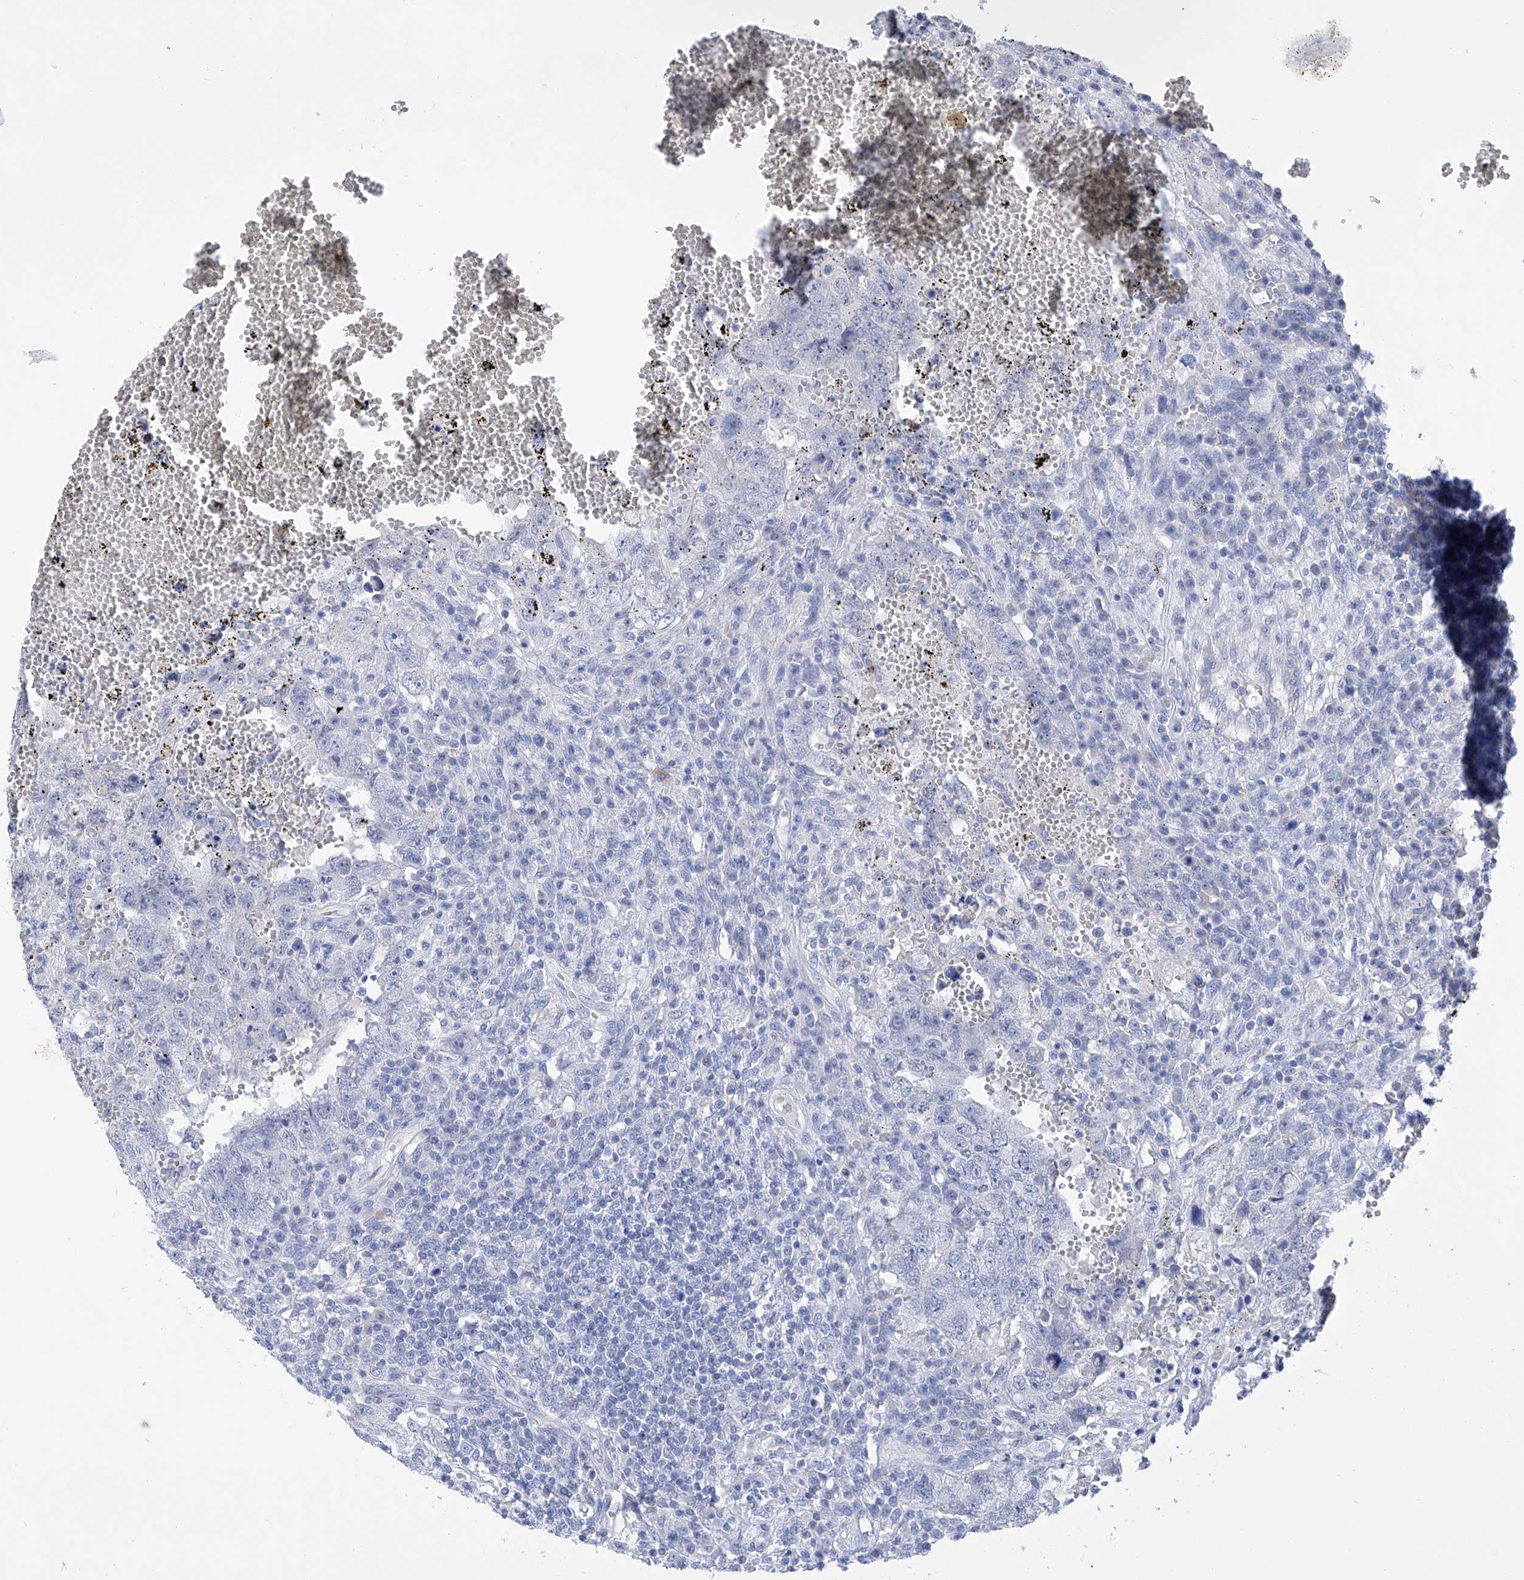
{"staining": {"intensity": "negative", "quantity": "none", "location": "none"}, "tissue": "testis cancer", "cell_type": "Tumor cells", "image_type": "cancer", "snomed": [{"axis": "morphology", "description": "Carcinoma, Embryonal, NOS"}, {"axis": "topography", "description": "Testis"}], "caption": "Immunohistochemical staining of human testis cancer reveals no significant expression in tumor cells.", "gene": "ADRA1A", "patient": {"sex": "male", "age": 26}}